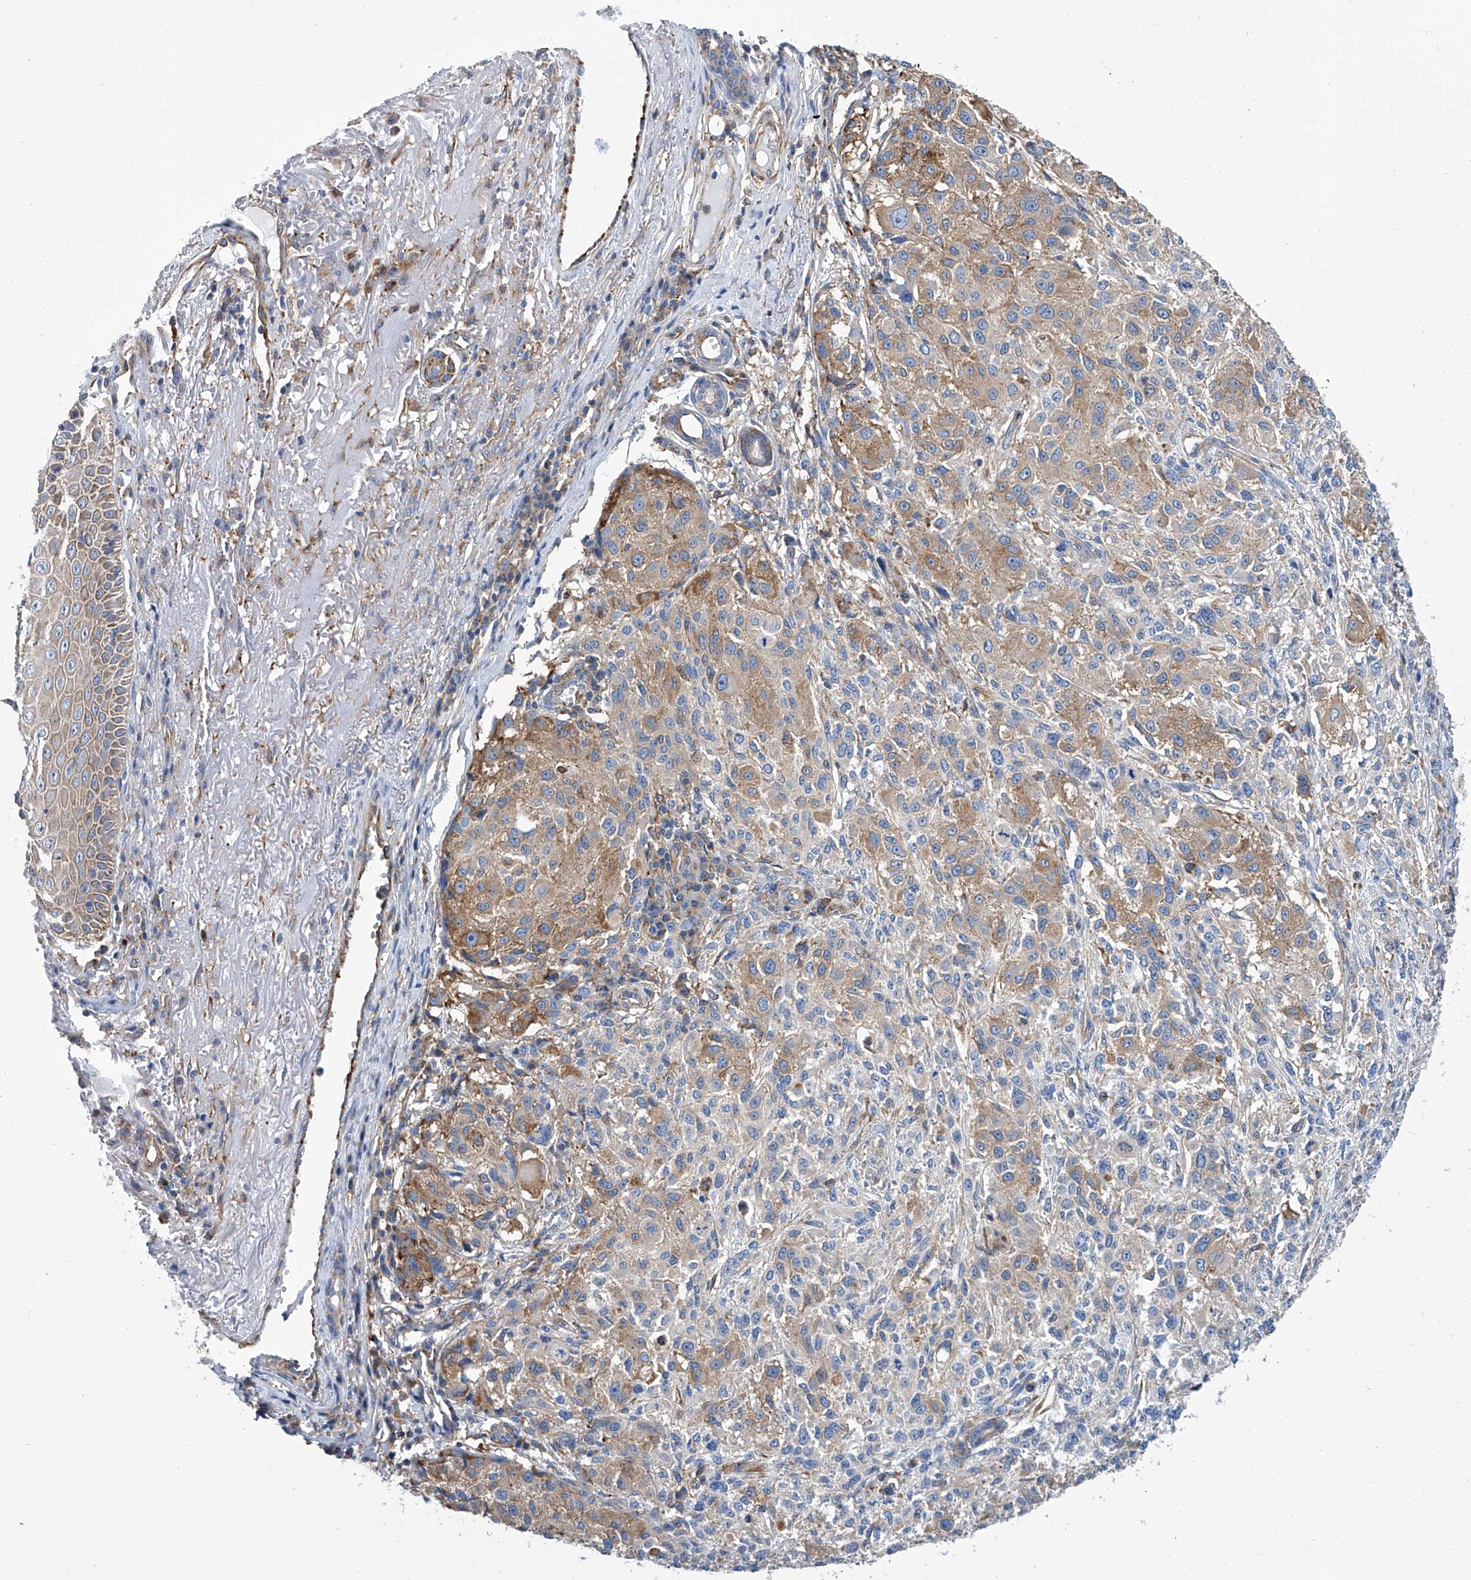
{"staining": {"intensity": "moderate", "quantity": "25%-75%", "location": "cytoplasmic/membranous"}, "tissue": "melanoma", "cell_type": "Tumor cells", "image_type": "cancer", "snomed": [{"axis": "morphology", "description": "Necrosis, NOS"}, {"axis": "morphology", "description": "Malignant melanoma, NOS"}, {"axis": "topography", "description": "Skin"}], "caption": "This is a photomicrograph of IHC staining of melanoma, which shows moderate staining in the cytoplasmic/membranous of tumor cells.", "gene": "GPT", "patient": {"sex": "female", "age": 87}}